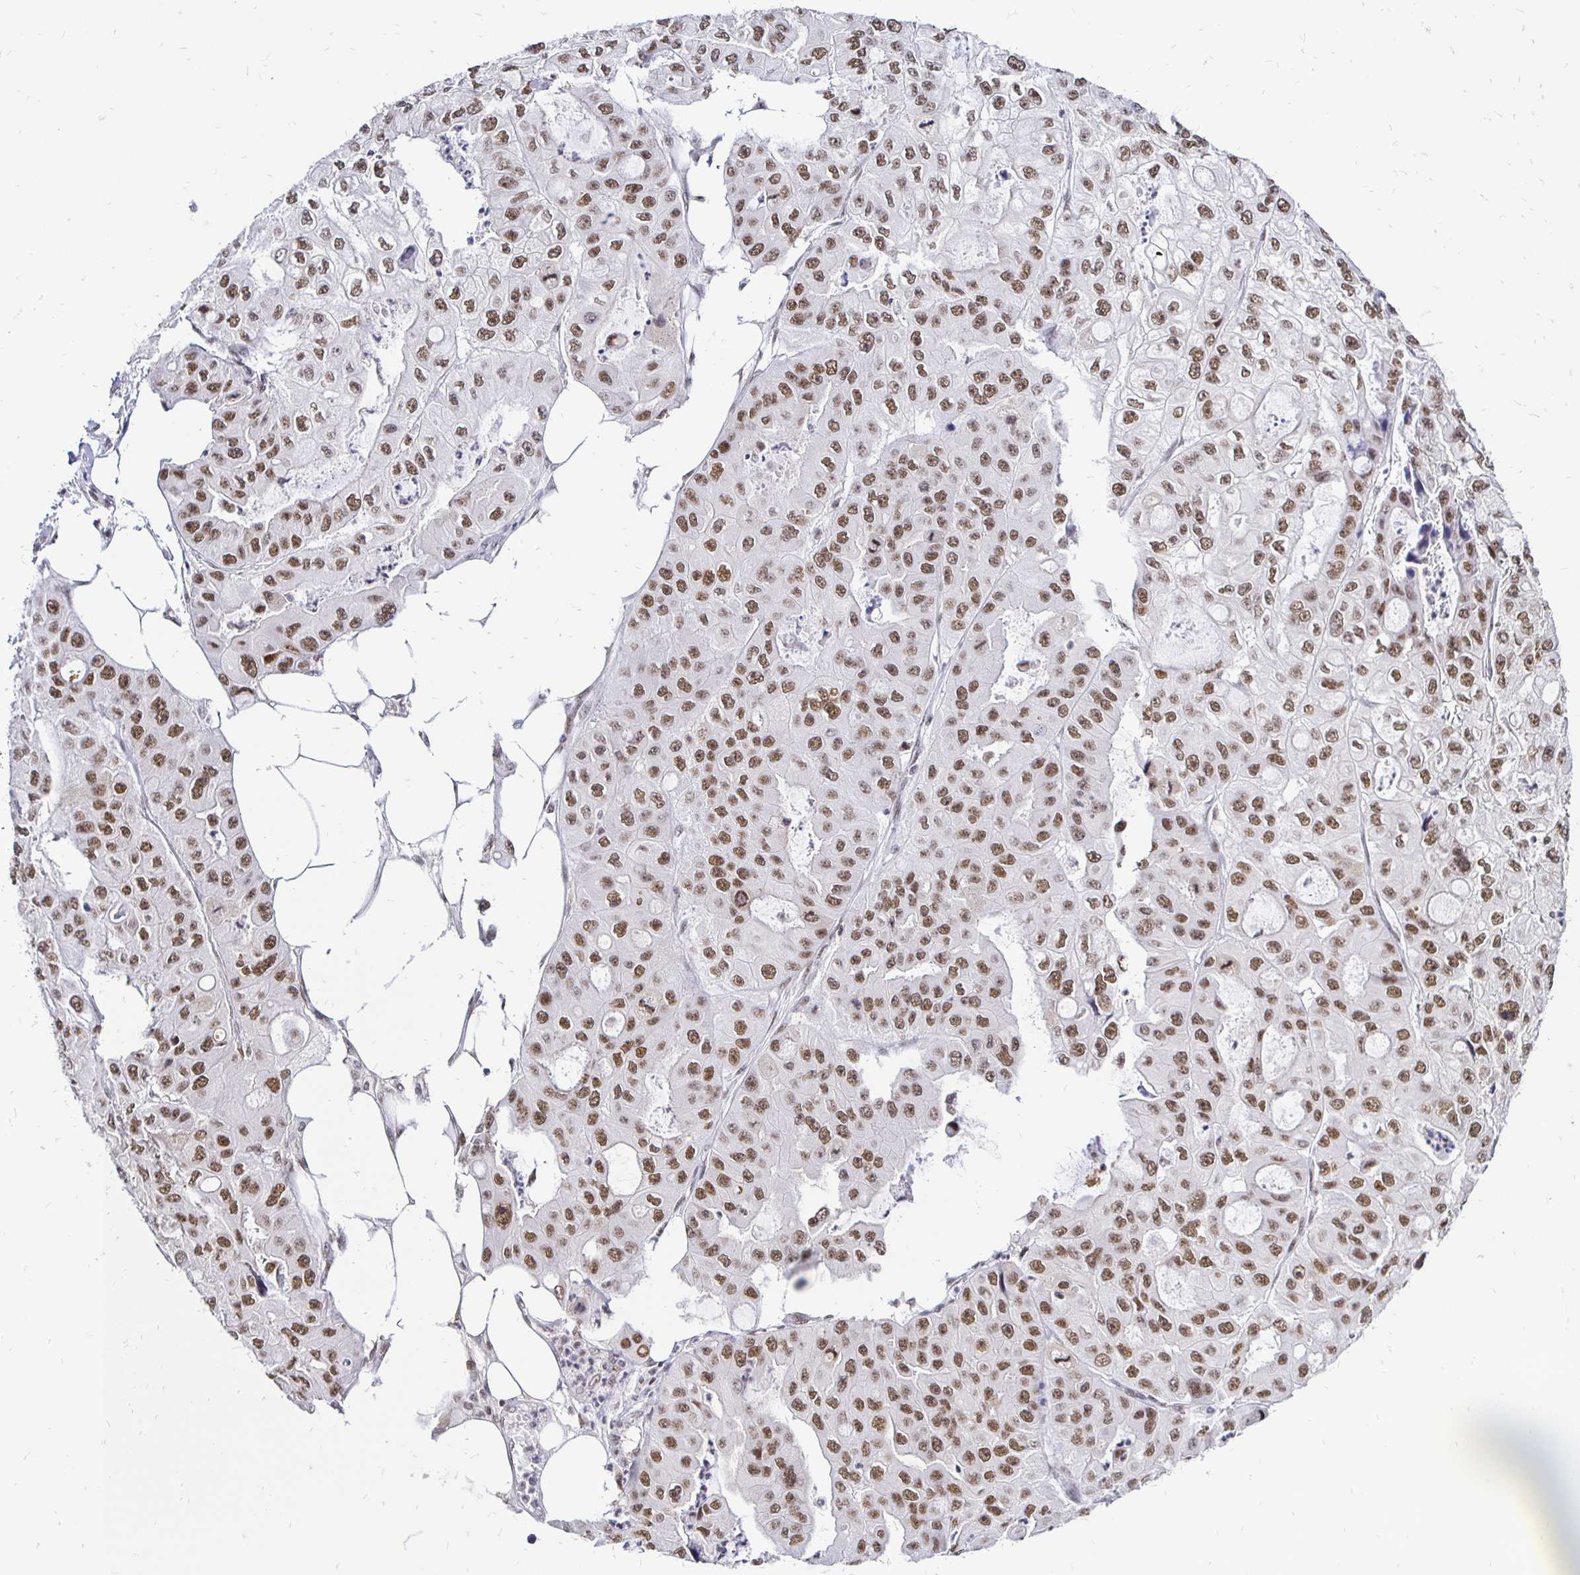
{"staining": {"intensity": "moderate", "quantity": ">75%", "location": "nuclear"}, "tissue": "ovarian cancer", "cell_type": "Tumor cells", "image_type": "cancer", "snomed": [{"axis": "morphology", "description": "Cystadenocarcinoma, serous, NOS"}, {"axis": "topography", "description": "Ovary"}], "caption": "A photomicrograph showing moderate nuclear positivity in approximately >75% of tumor cells in serous cystadenocarcinoma (ovarian), as visualized by brown immunohistochemical staining.", "gene": "SIN3A", "patient": {"sex": "female", "age": 56}}